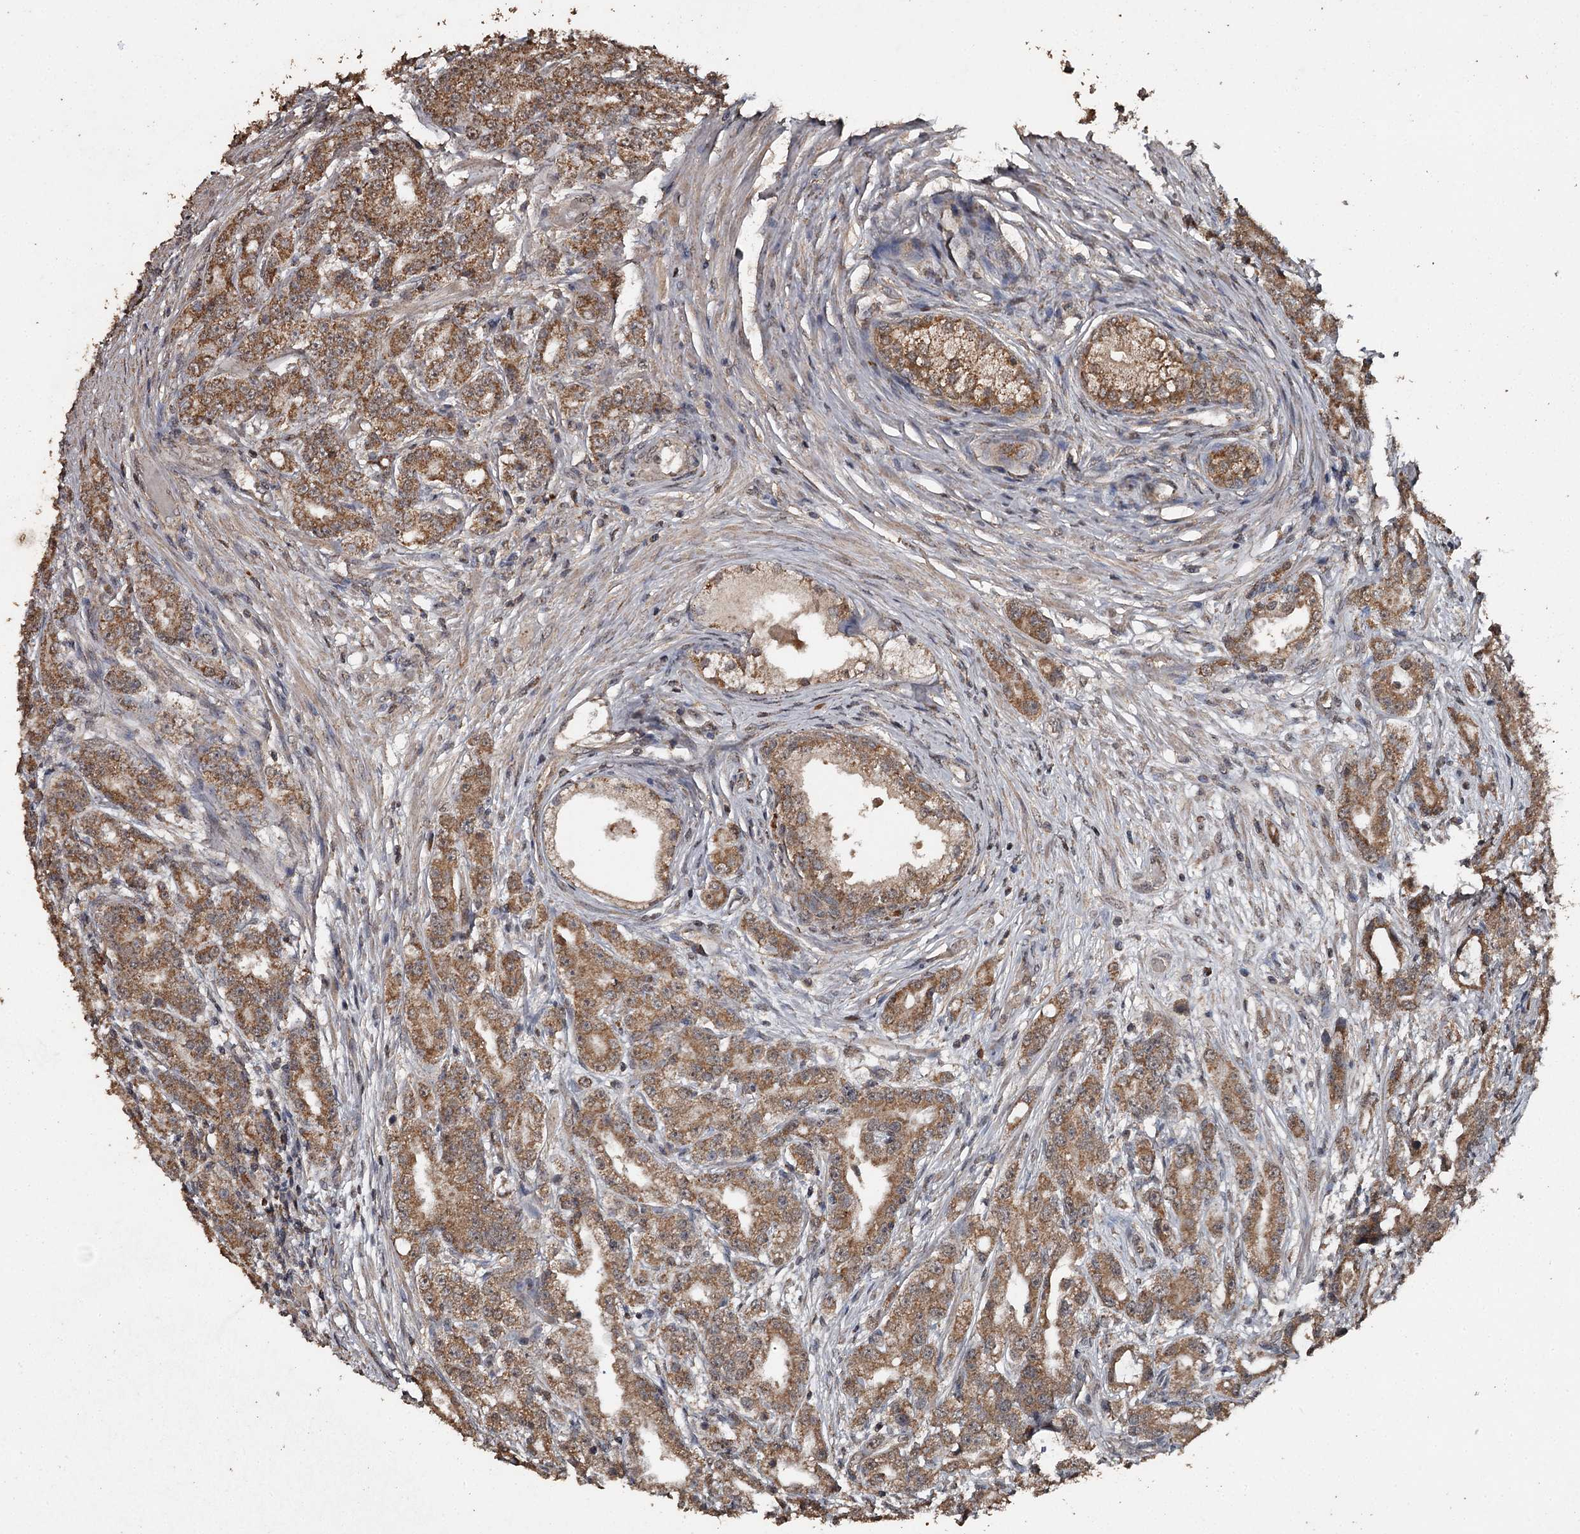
{"staining": {"intensity": "moderate", "quantity": ">75%", "location": "cytoplasmic/membranous"}, "tissue": "prostate cancer", "cell_type": "Tumor cells", "image_type": "cancer", "snomed": [{"axis": "morphology", "description": "Adenocarcinoma, High grade"}, {"axis": "topography", "description": "Prostate"}], "caption": "An immunohistochemistry image of neoplastic tissue is shown. Protein staining in brown highlights moderate cytoplasmic/membranous positivity in prostate cancer (high-grade adenocarcinoma) within tumor cells.", "gene": "WIPI1", "patient": {"sex": "male", "age": 69}}